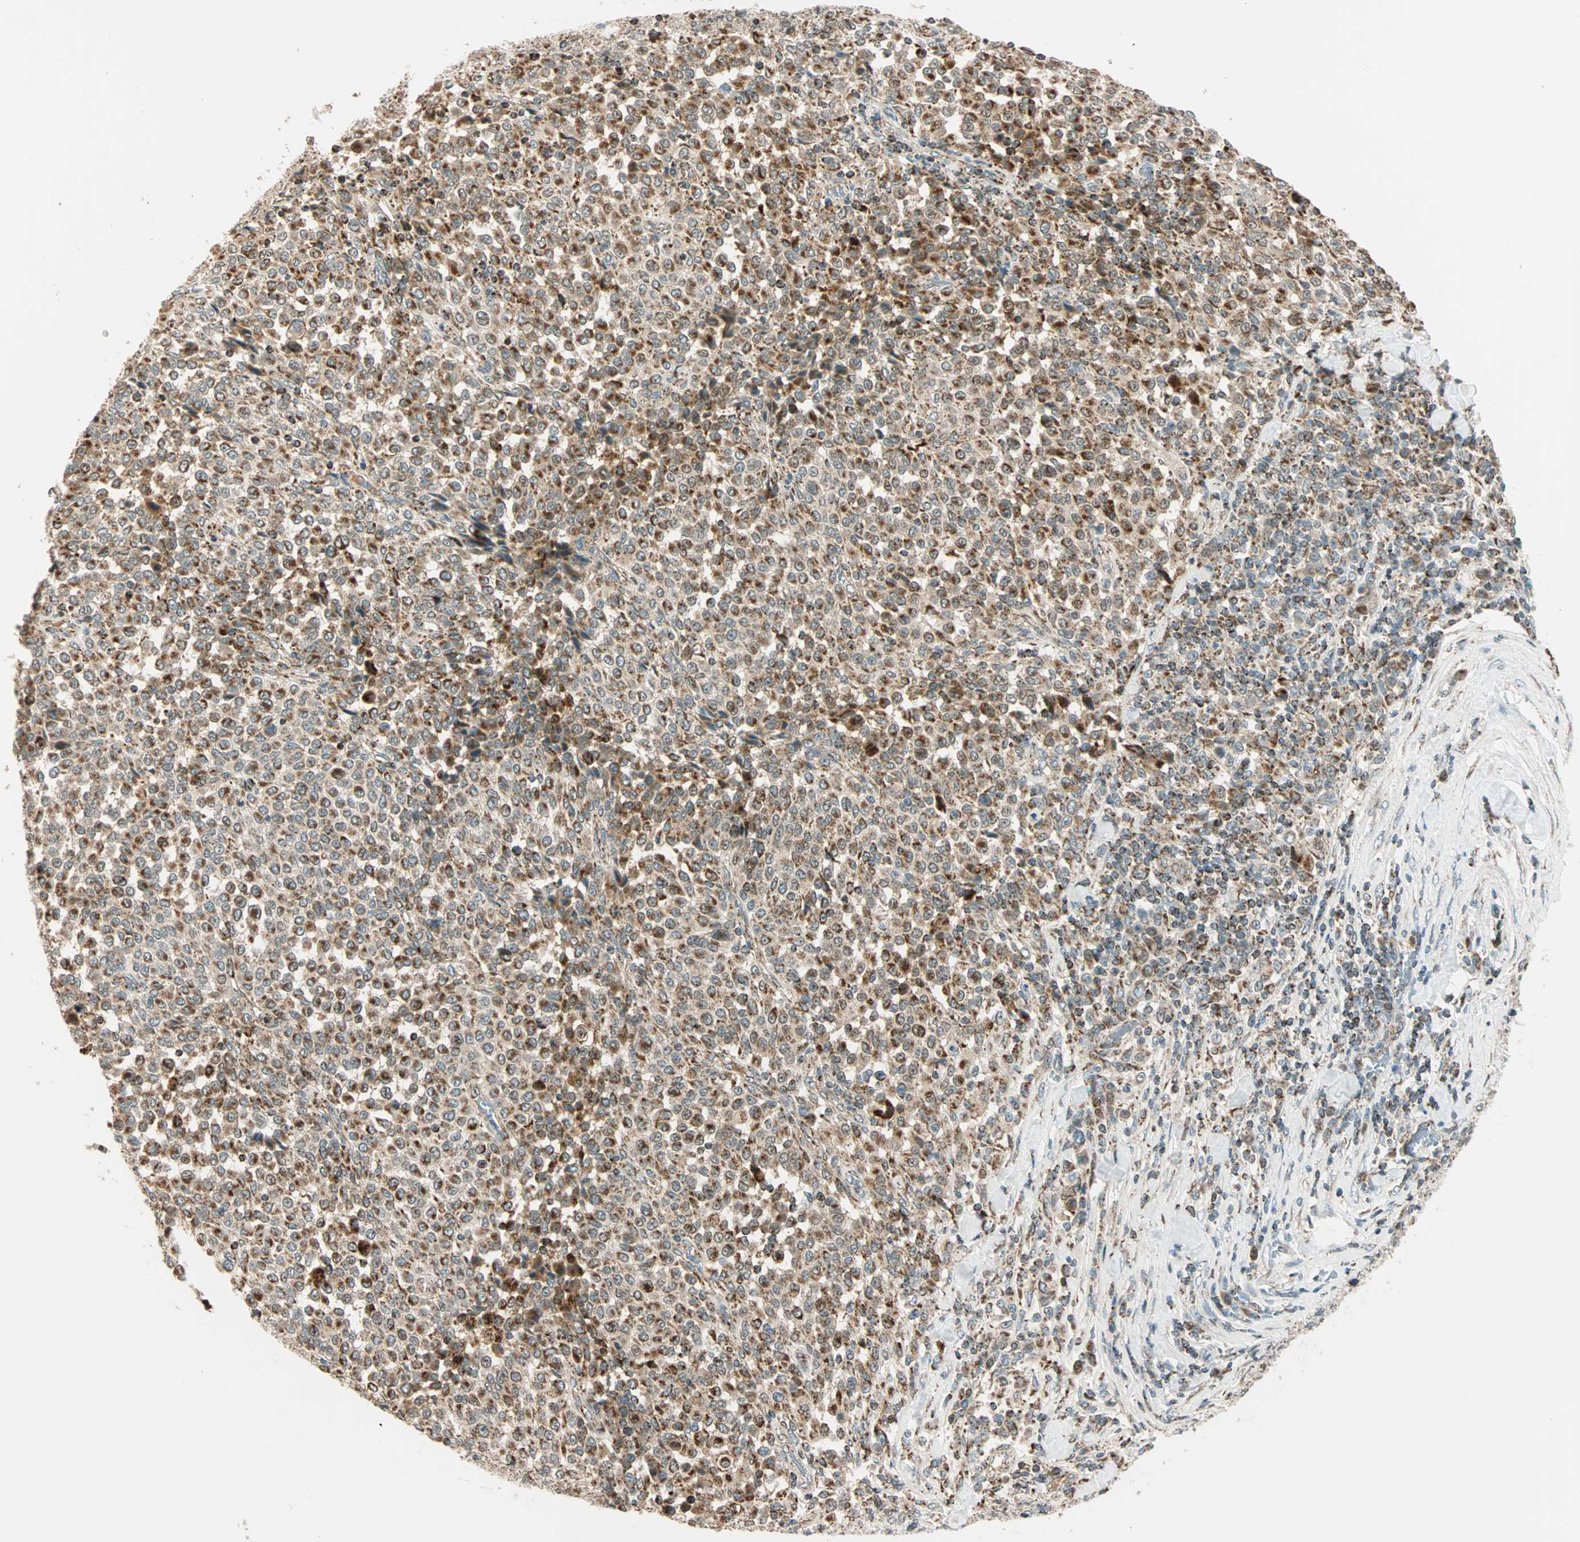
{"staining": {"intensity": "weak", "quantity": ">75%", "location": "cytoplasmic/membranous"}, "tissue": "melanoma", "cell_type": "Tumor cells", "image_type": "cancer", "snomed": [{"axis": "morphology", "description": "Malignant melanoma, Metastatic site"}, {"axis": "topography", "description": "Pancreas"}], "caption": "Human malignant melanoma (metastatic site) stained with a brown dye reveals weak cytoplasmic/membranous positive positivity in about >75% of tumor cells.", "gene": "SPRY4", "patient": {"sex": "female", "age": 30}}